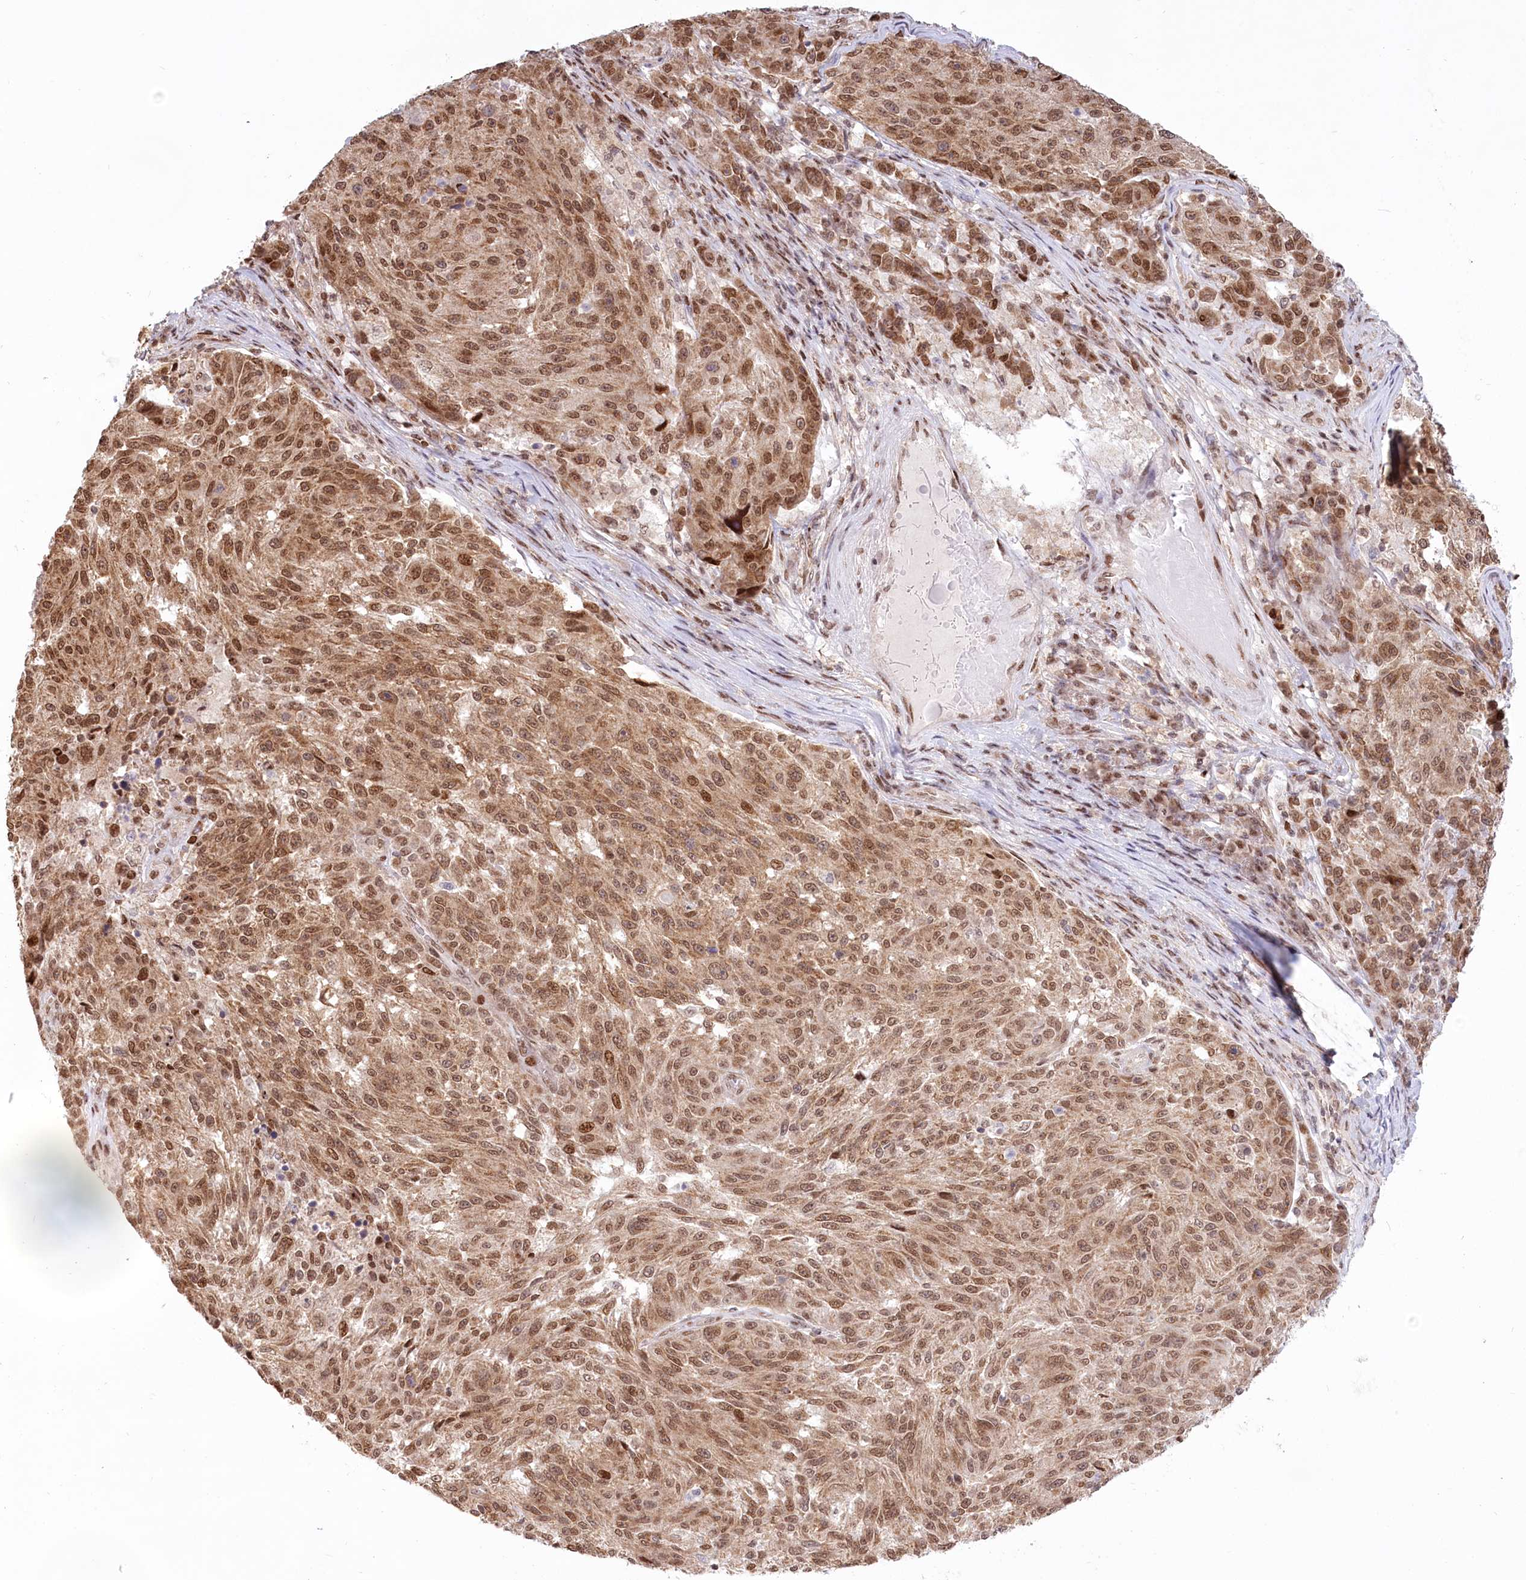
{"staining": {"intensity": "moderate", "quantity": ">75%", "location": "cytoplasmic/membranous,nuclear"}, "tissue": "melanoma", "cell_type": "Tumor cells", "image_type": "cancer", "snomed": [{"axis": "morphology", "description": "Malignant melanoma, NOS"}, {"axis": "topography", "description": "Skin"}], "caption": "Immunohistochemical staining of melanoma exhibits moderate cytoplasmic/membranous and nuclear protein staining in about >75% of tumor cells.", "gene": "PYURF", "patient": {"sex": "male", "age": 53}}